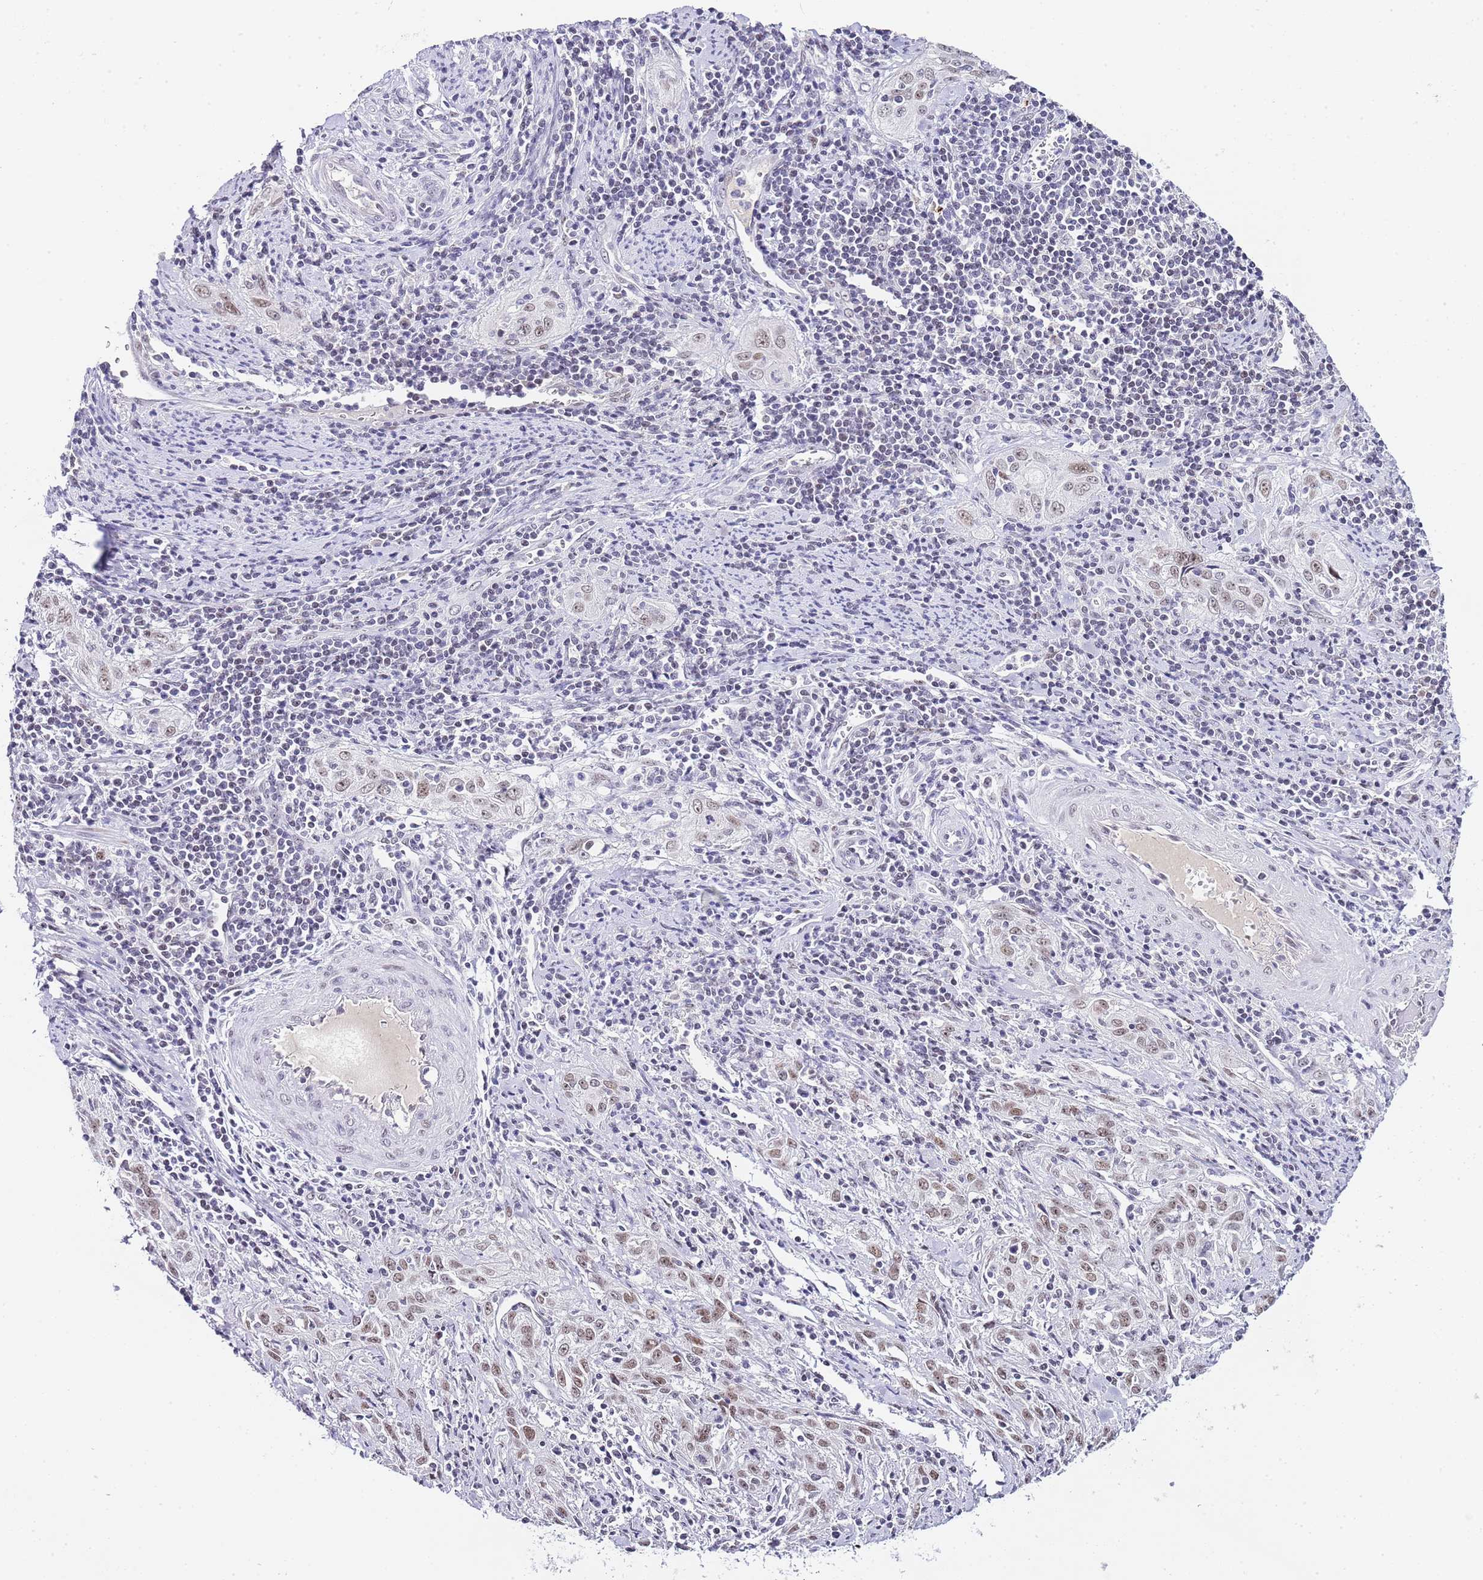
{"staining": {"intensity": "weak", "quantity": "25%-75%", "location": "nuclear"}, "tissue": "cervical cancer", "cell_type": "Tumor cells", "image_type": "cancer", "snomed": [{"axis": "morphology", "description": "Squamous cell carcinoma, NOS"}, {"axis": "topography", "description": "Cervix"}], "caption": "Immunohistochemical staining of cervical squamous cell carcinoma reveals low levels of weak nuclear protein expression in about 25%-75% of tumor cells.", "gene": "NOP56", "patient": {"sex": "female", "age": 57}}